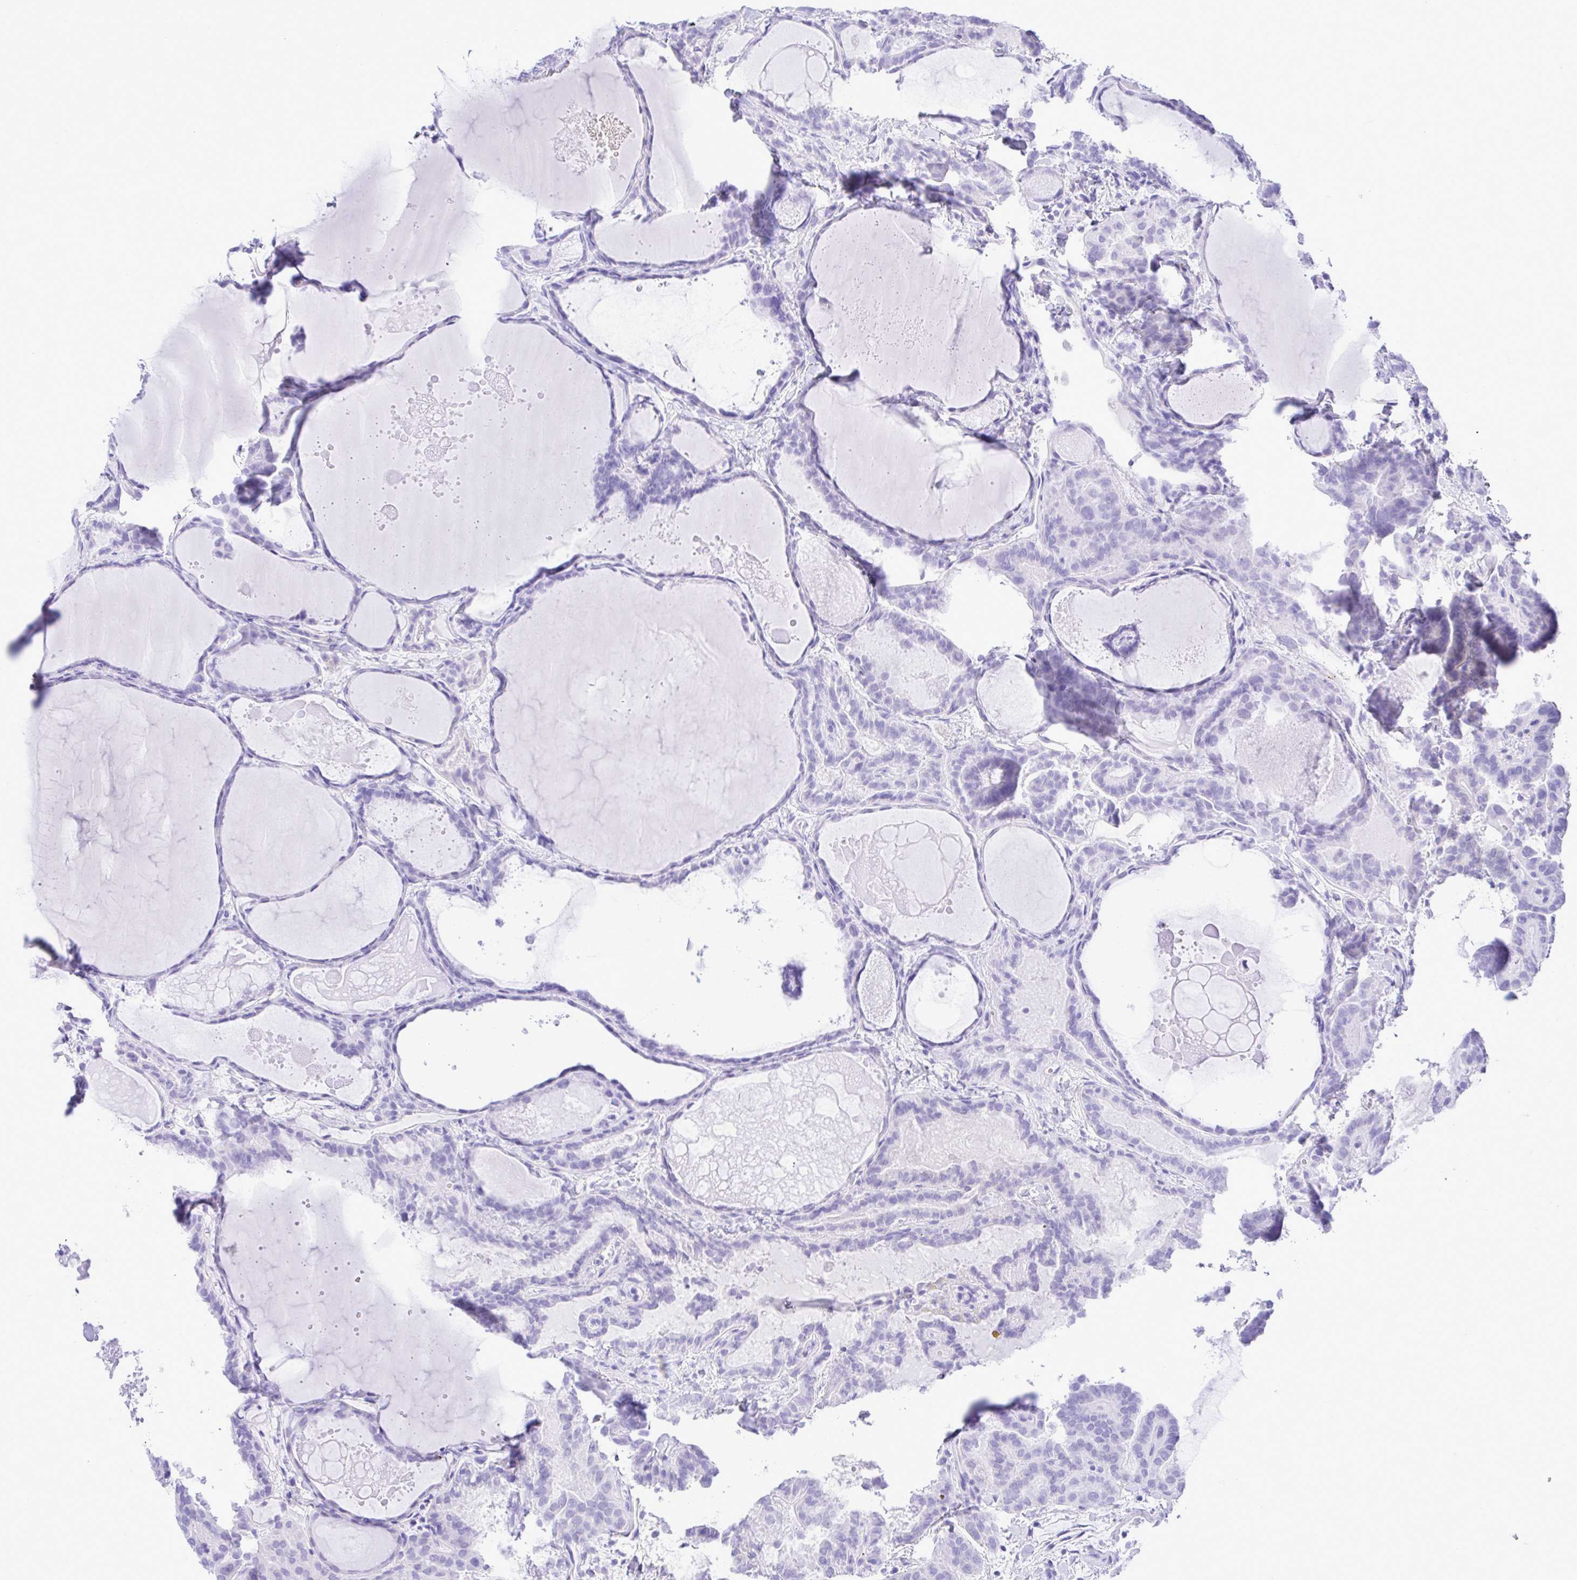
{"staining": {"intensity": "negative", "quantity": "none", "location": "none"}, "tissue": "thyroid cancer", "cell_type": "Tumor cells", "image_type": "cancer", "snomed": [{"axis": "morphology", "description": "Papillary adenocarcinoma, NOS"}, {"axis": "topography", "description": "Thyroid gland"}], "caption": "This is a photomicrograph of immunohistochemistry (IHC) staining of papillary adenocarcinoma (thyroid), which shows no positivity in tumor cells. (DAB IHC, high magnification).", "gene": "SELENOV", "patient": {"sex": "female", "age": 46}}